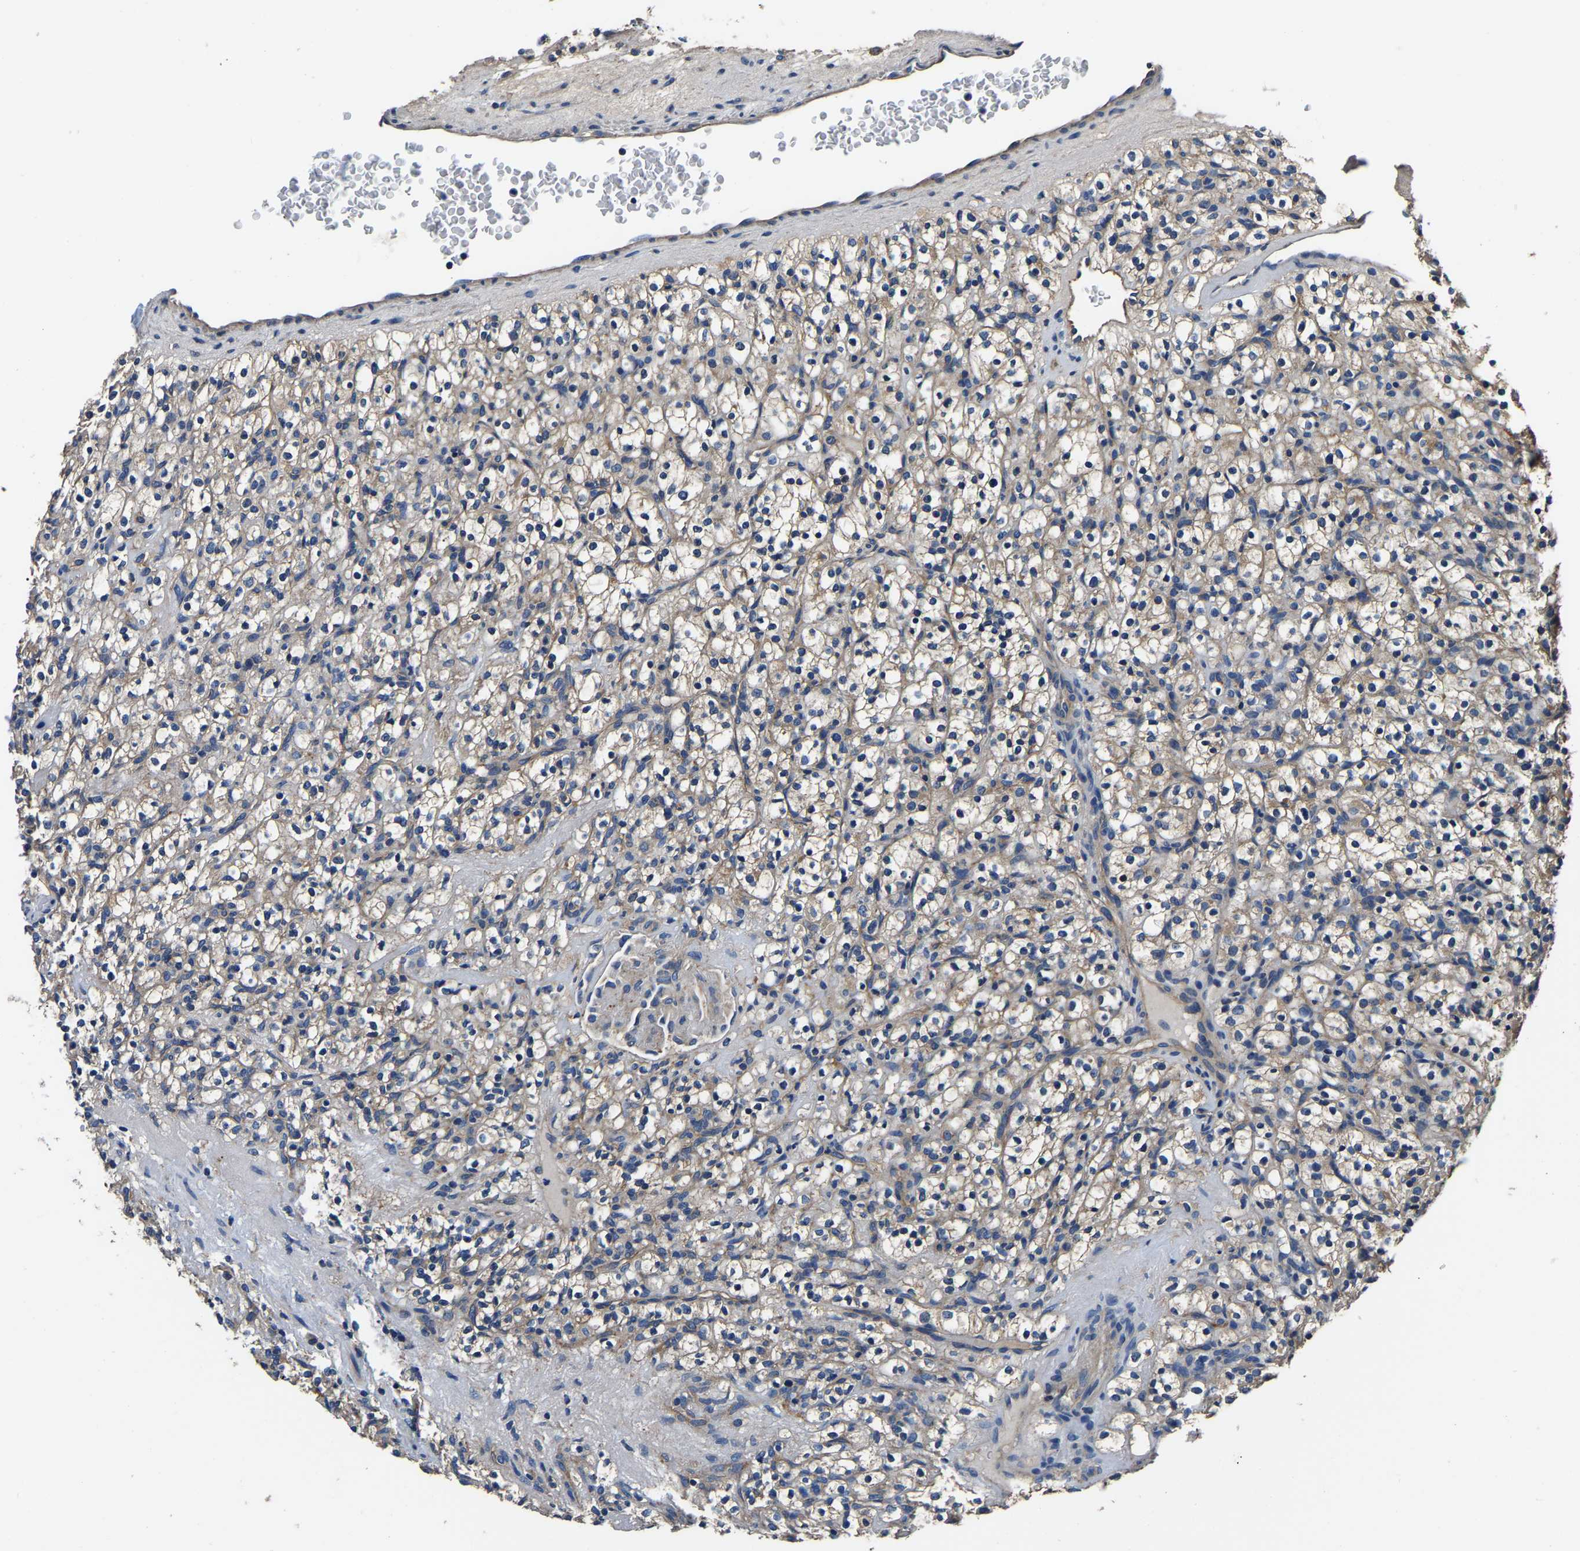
{"staining": {"intensity": "weak", "quantity": ">75%", "location": "cytoplasmic/membranous"}, "tissue": "renal cancer", "cell_type": "Tumor cells", "image_type": "cancer", "snomed": [{"axis": "morphology", "description": "Normal tissue, NOS"}, {"axis": "morphology", "description": "Adenocarcinoma, NOS"}, {"axis": "topography", "description": "Kidney"}], "caption": "Renal adenocarcinoma stained with a brown dye reveals weak cytoplasmic/membranous positive positivity in approximately >75% of tumor cells.", "gene": "SH3GLB1", "patient": {"sex": "female", "age": 72}}